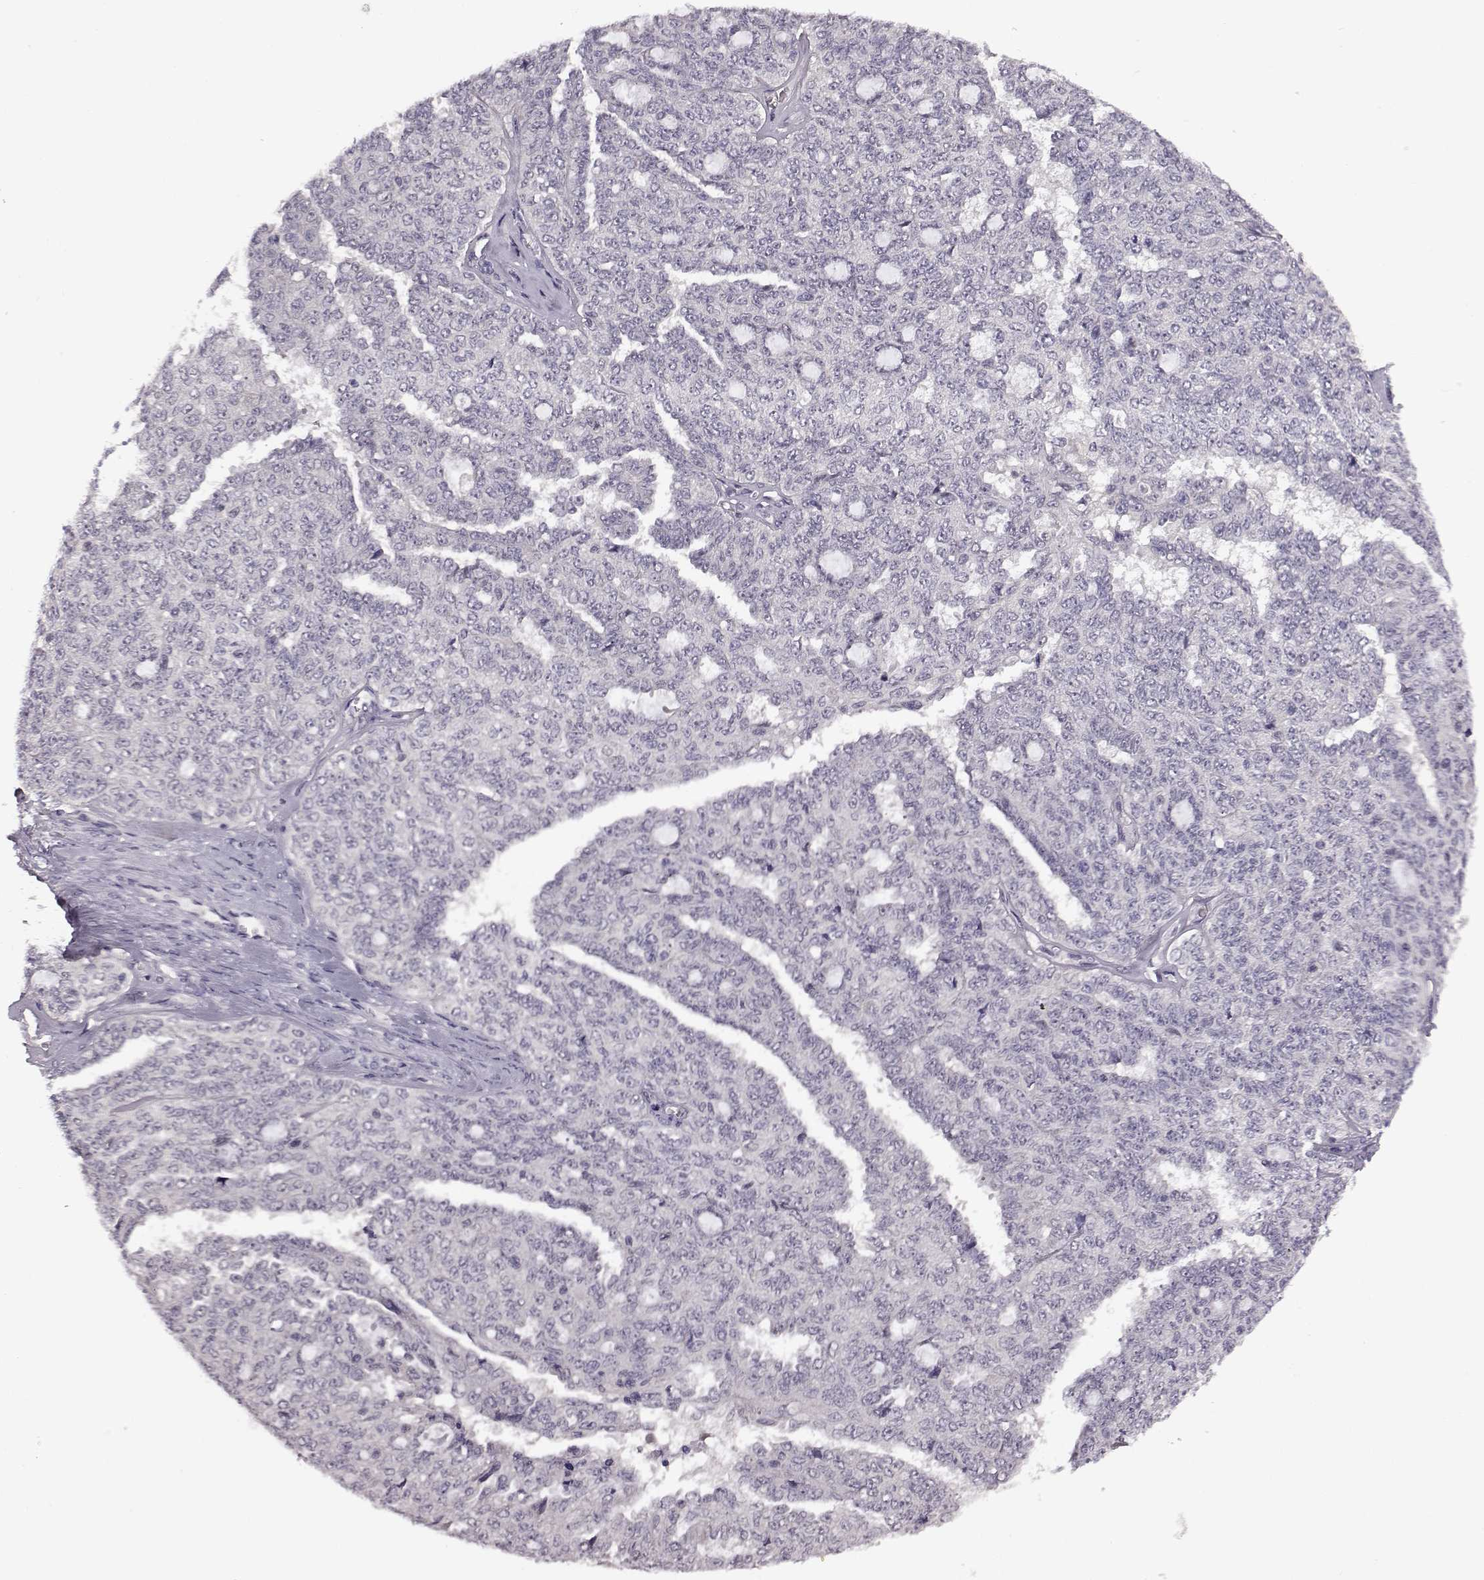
{"staining": {"intensity": "negative", "quantity": "none", "location": "none"}, "tissue": "ovarian cancer", "cell_type": "Tumor cells", "image_type": "cancer", "snomed": [{"axis": "morphology", "description": "Cystadenocarcinoma, serous, NOS"}, {"axis": "topography", "description": "Ovary"}], "caption": "There is no significant positivity in tumor cells of ovarian serous cystadenocarcinoma.", "gene": "C10orf62", "patient": {"sex": "female", "age": 71}}